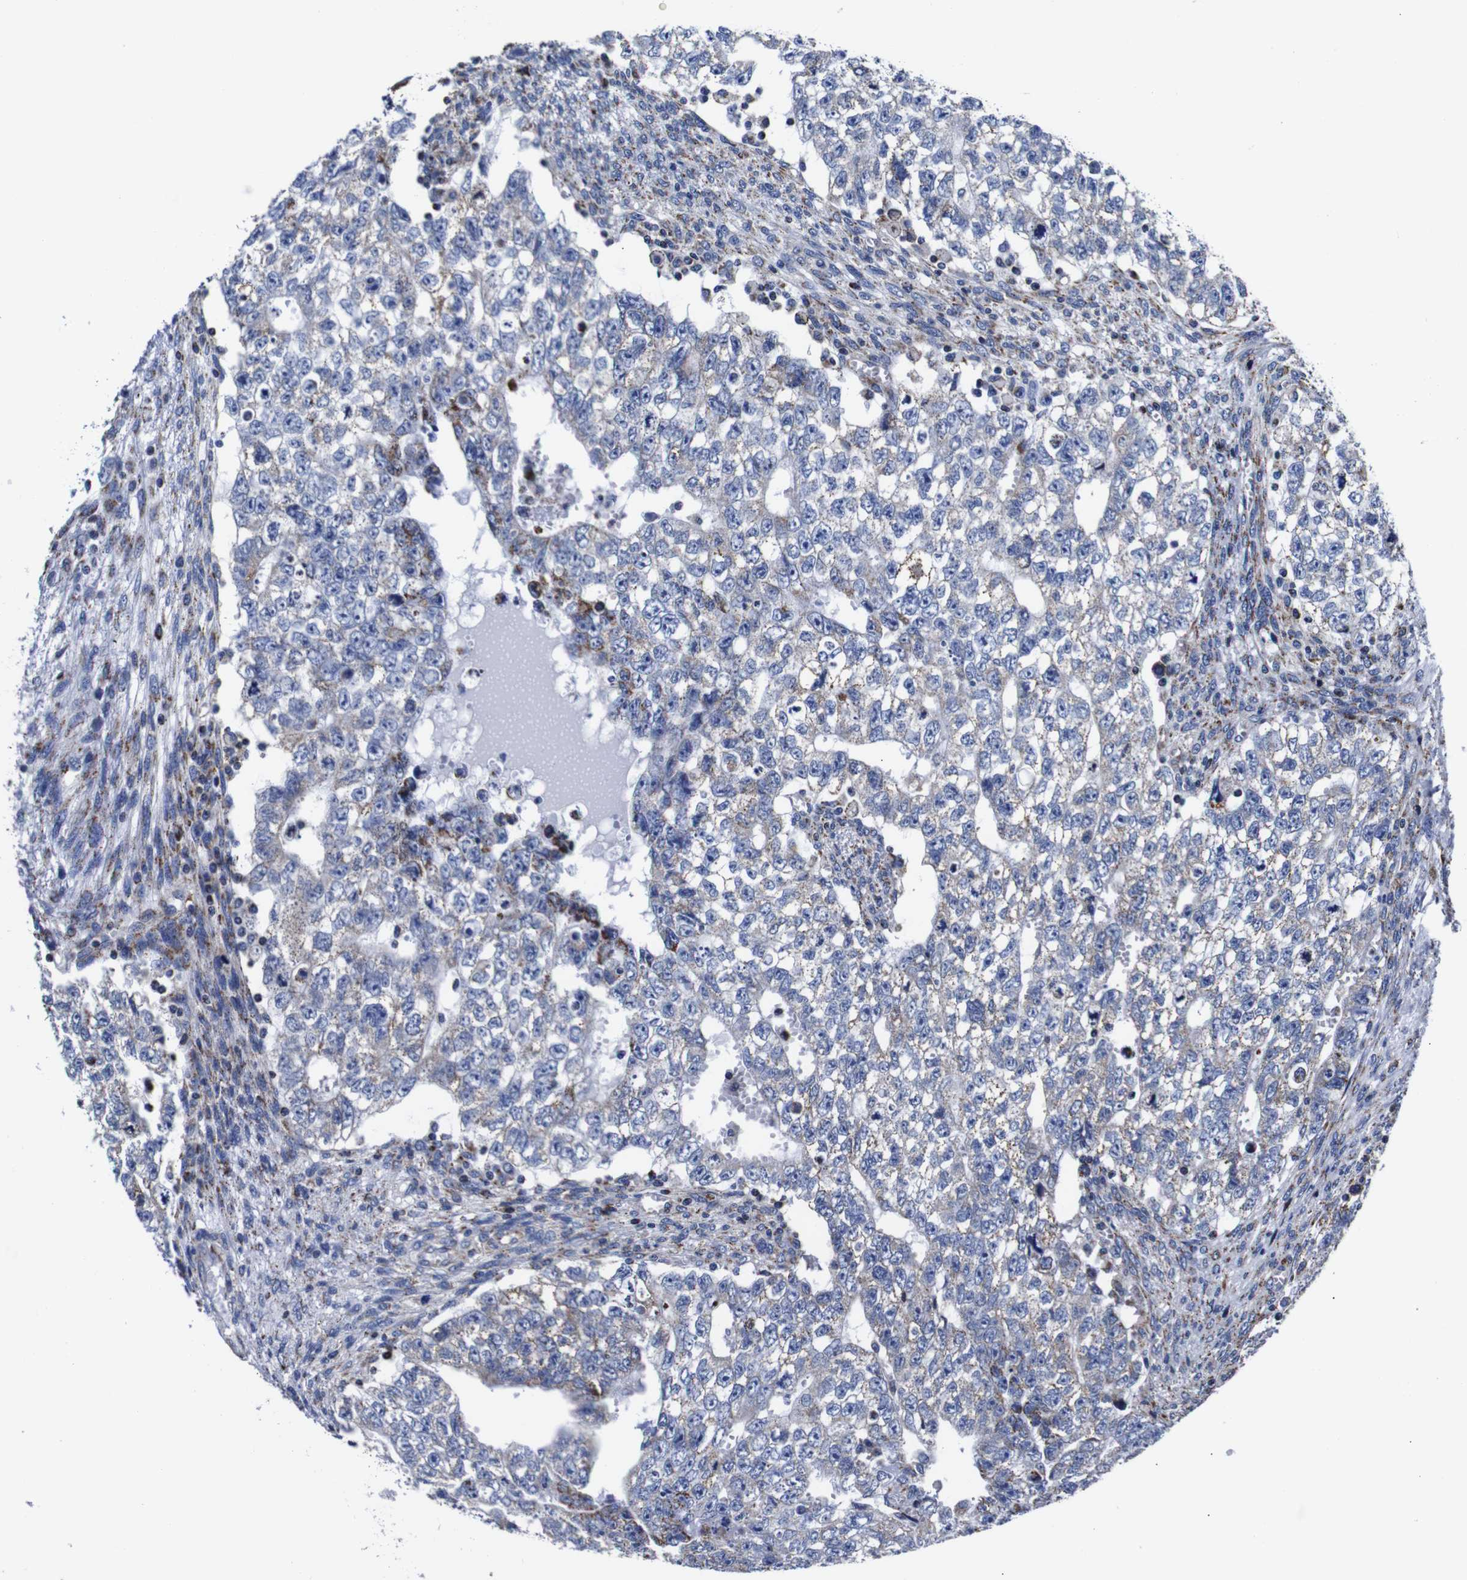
{"staining": {"intensity": "weak", "quantity": "<25%", "location": "cytoplasmic/membranous"}, "tissue": "testis cancer", "cell_type": "Tumor cells", "image_type": "cancer", "snomed": [{"axis": "morphology", "description": "Seminoma, NOS"}, {"axis": "morphology", "description": "Carcinoma, Embryonal, NOS"}, {"axis": "topography", "description": "Testis"}], "caption": "Seminoma (testis) was stained to show a protein in brown. There is no significant expression in tumor cells. (Brightfield microscopy of DAB immunohistochemistry at high magnification).", "gene": "FKBP9", "patient": {"sex": "male", "age": 38}}